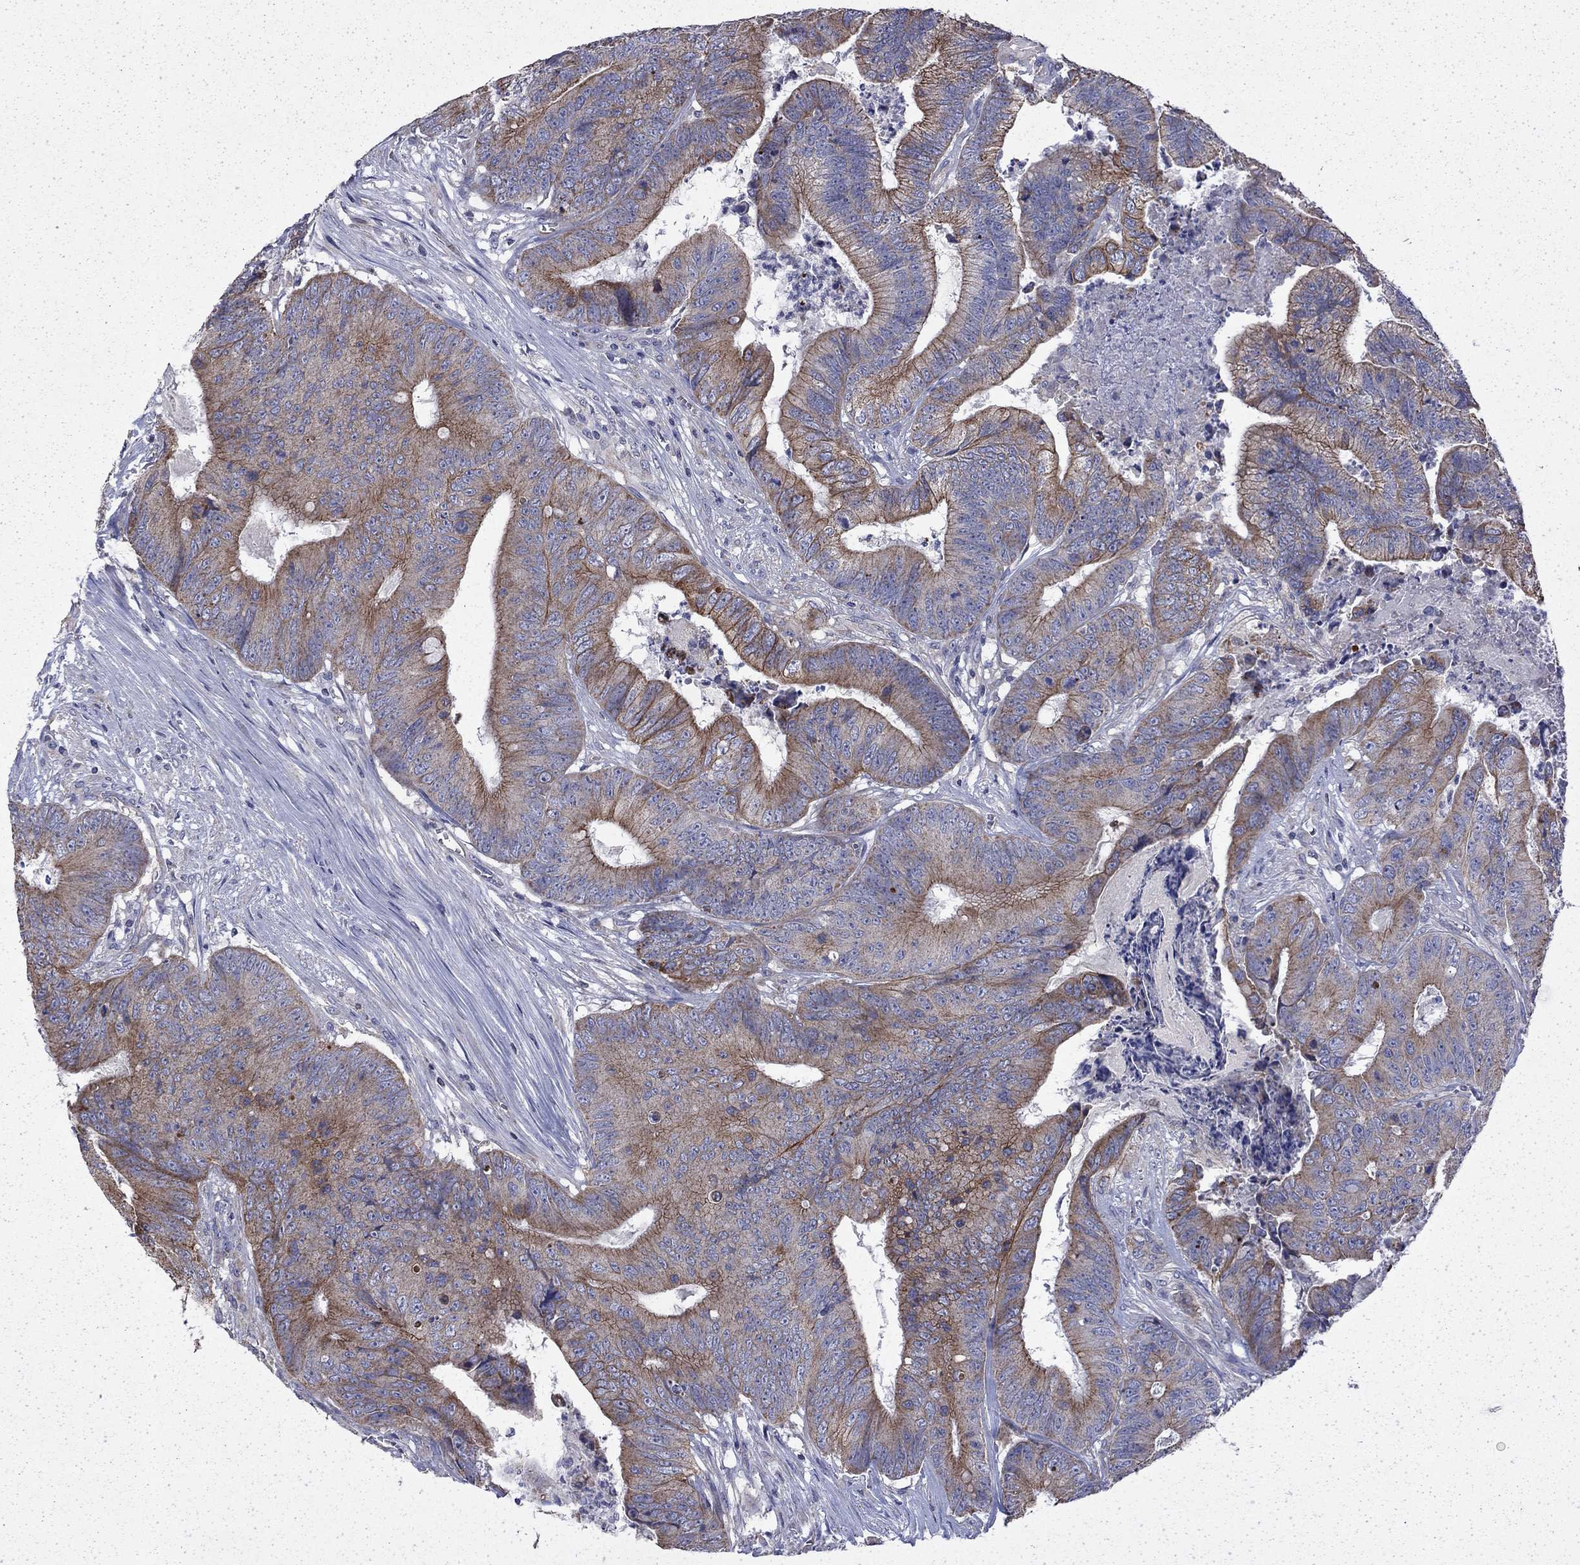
{"staining": {"intensity": "moderate", "quantity": "25%-75%", "location": "cytoplasmic/membranous"}, "tissue": "colorectal cancer", "cell_type": "Tumor cells", "image_type": "cancer", "snomed": [{"axis": "morphology", "description": "Adenocarcinoma, NOS"}, {"axis": "topography", "description": "Colon"}], "caption": "Human adenocarcinoma (colorectal) stained with a brown dye displays moderate cytoplasmic/membranous positive positivity in approximately 25%-75% of tumor cells.", "gene": "DTNA", "patient": {"sex": "male", "age": 84}}